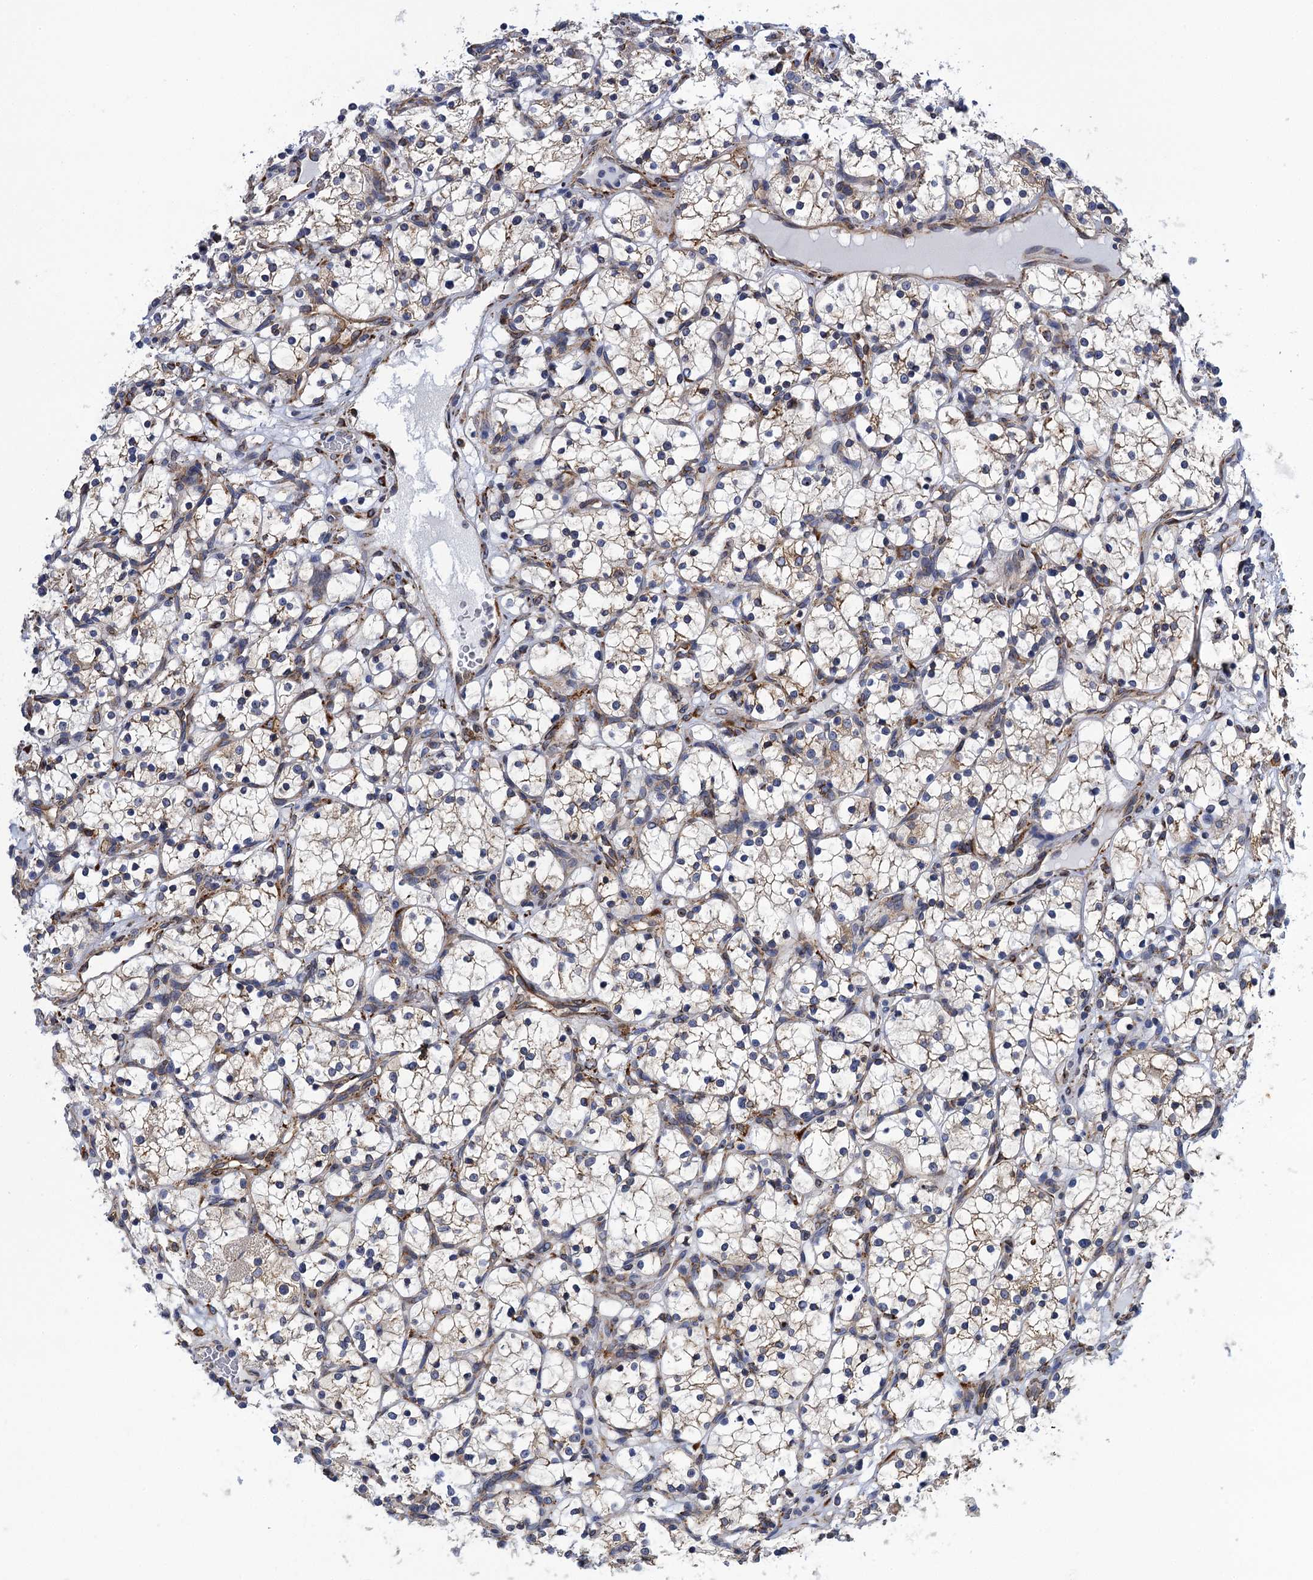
{"staining": {"intensity": "weak", "quantity": "25%-75%", "location": "cytoplasmic/membranous"}, "tissue": "renal cancer", "cell_type": "Tumor cells", "image_type": "cancer", "snomed": [{"axis": "morphology", "description": "Adenocarcinoma, NOS"}, {"axis": "topography", "description": "Kidney"}], "caption": "A brown stain highlights weak cytoplasmic/membranous staining of a protein in renal cancer tumor cells.", "gene": "POGLUT3", "patient": {"sex": "female", "age": 69}}